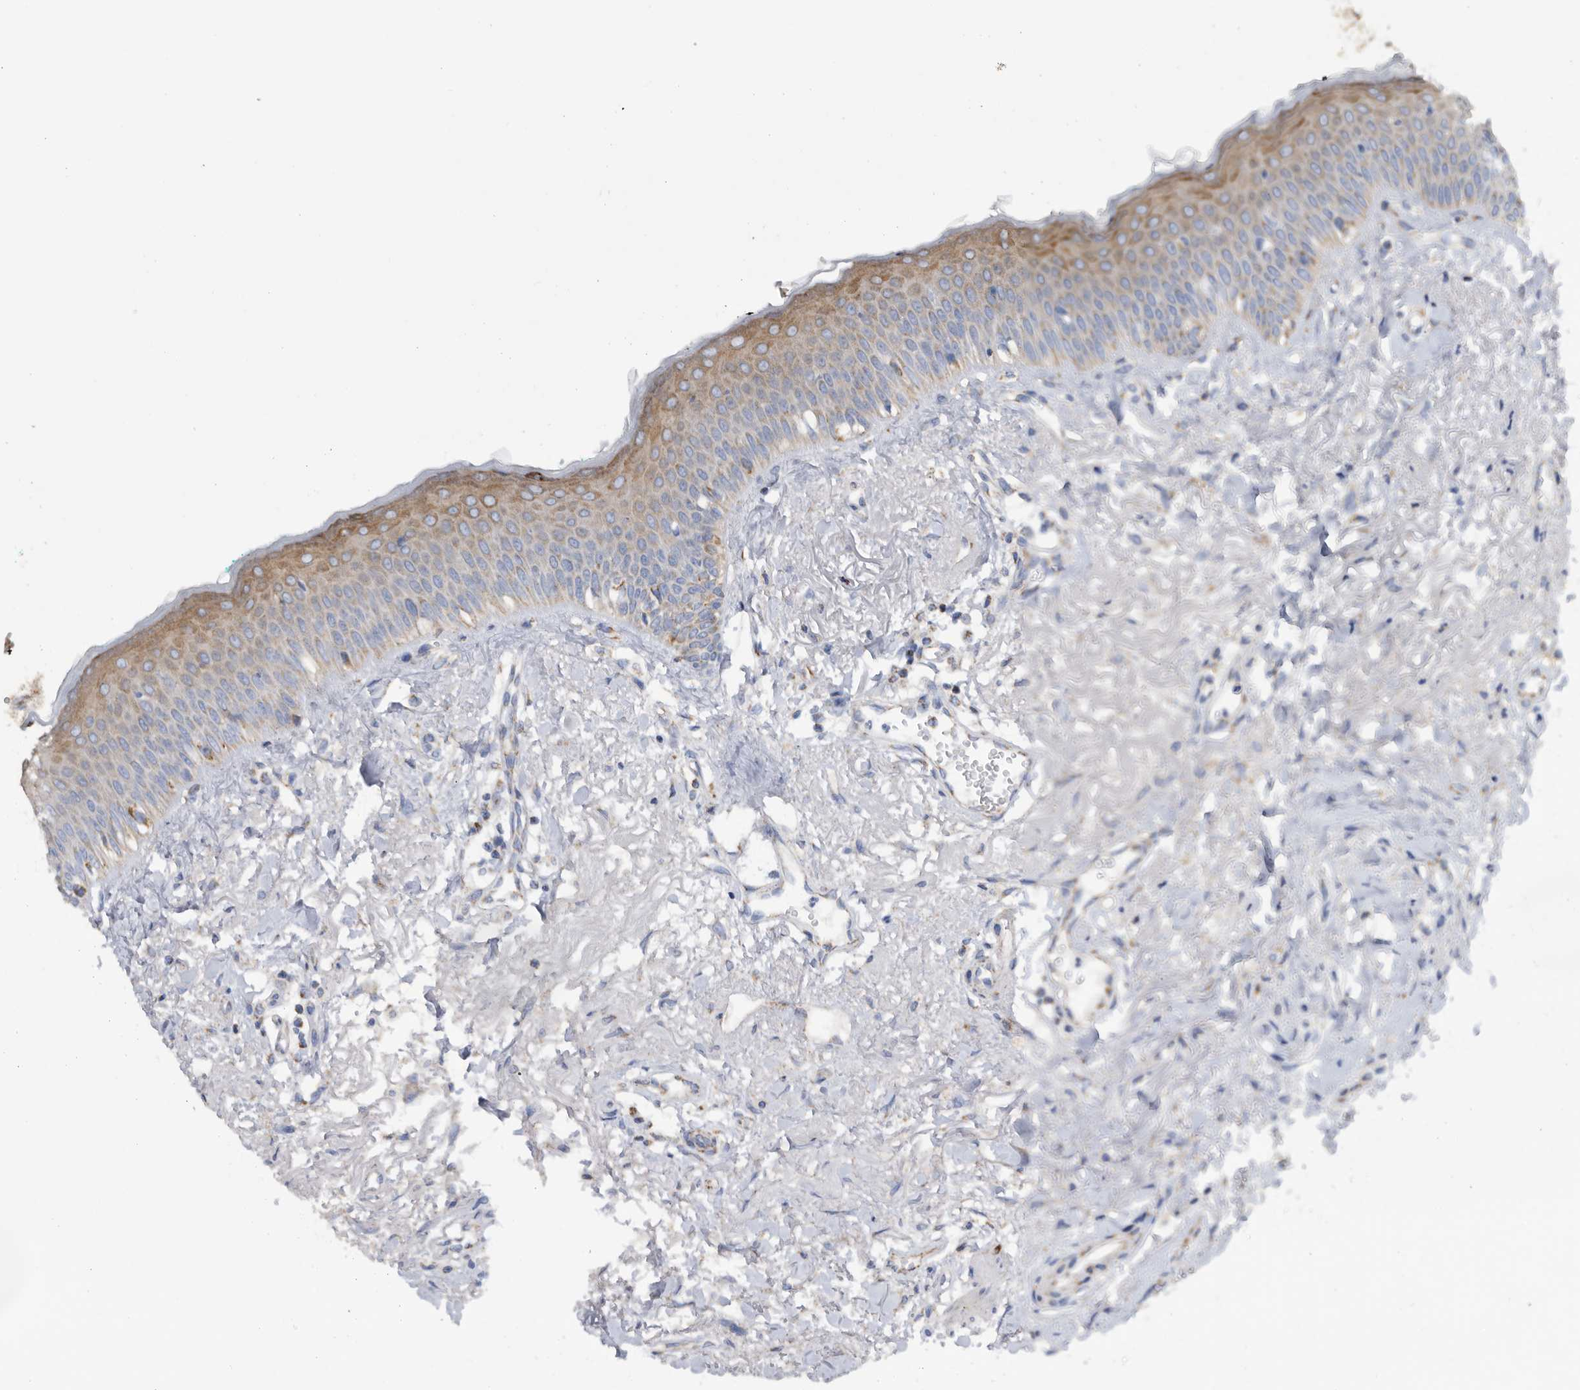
{"staining": {"intensity": "moderate", "quantity": "25%-75%", "location": "cytoplasmic/membranous"}, "tissue": "oral mucosa", "cell_type": "Squamous epithelial cells", "image_type": "normal", "snomed": [{"axis": "morphology", "description": "Normal tissue, NOS"}, {"axis": "topography", "description": "Oral tissue"}], "caption": "A histopathology image of oral mucosa stained for a protein exhibits moderate cytoplasmic/membranous brown staining in squamous epithelial cells.", "gene": "WFDC1", "patient": {"sex": "female", "age": 70}}